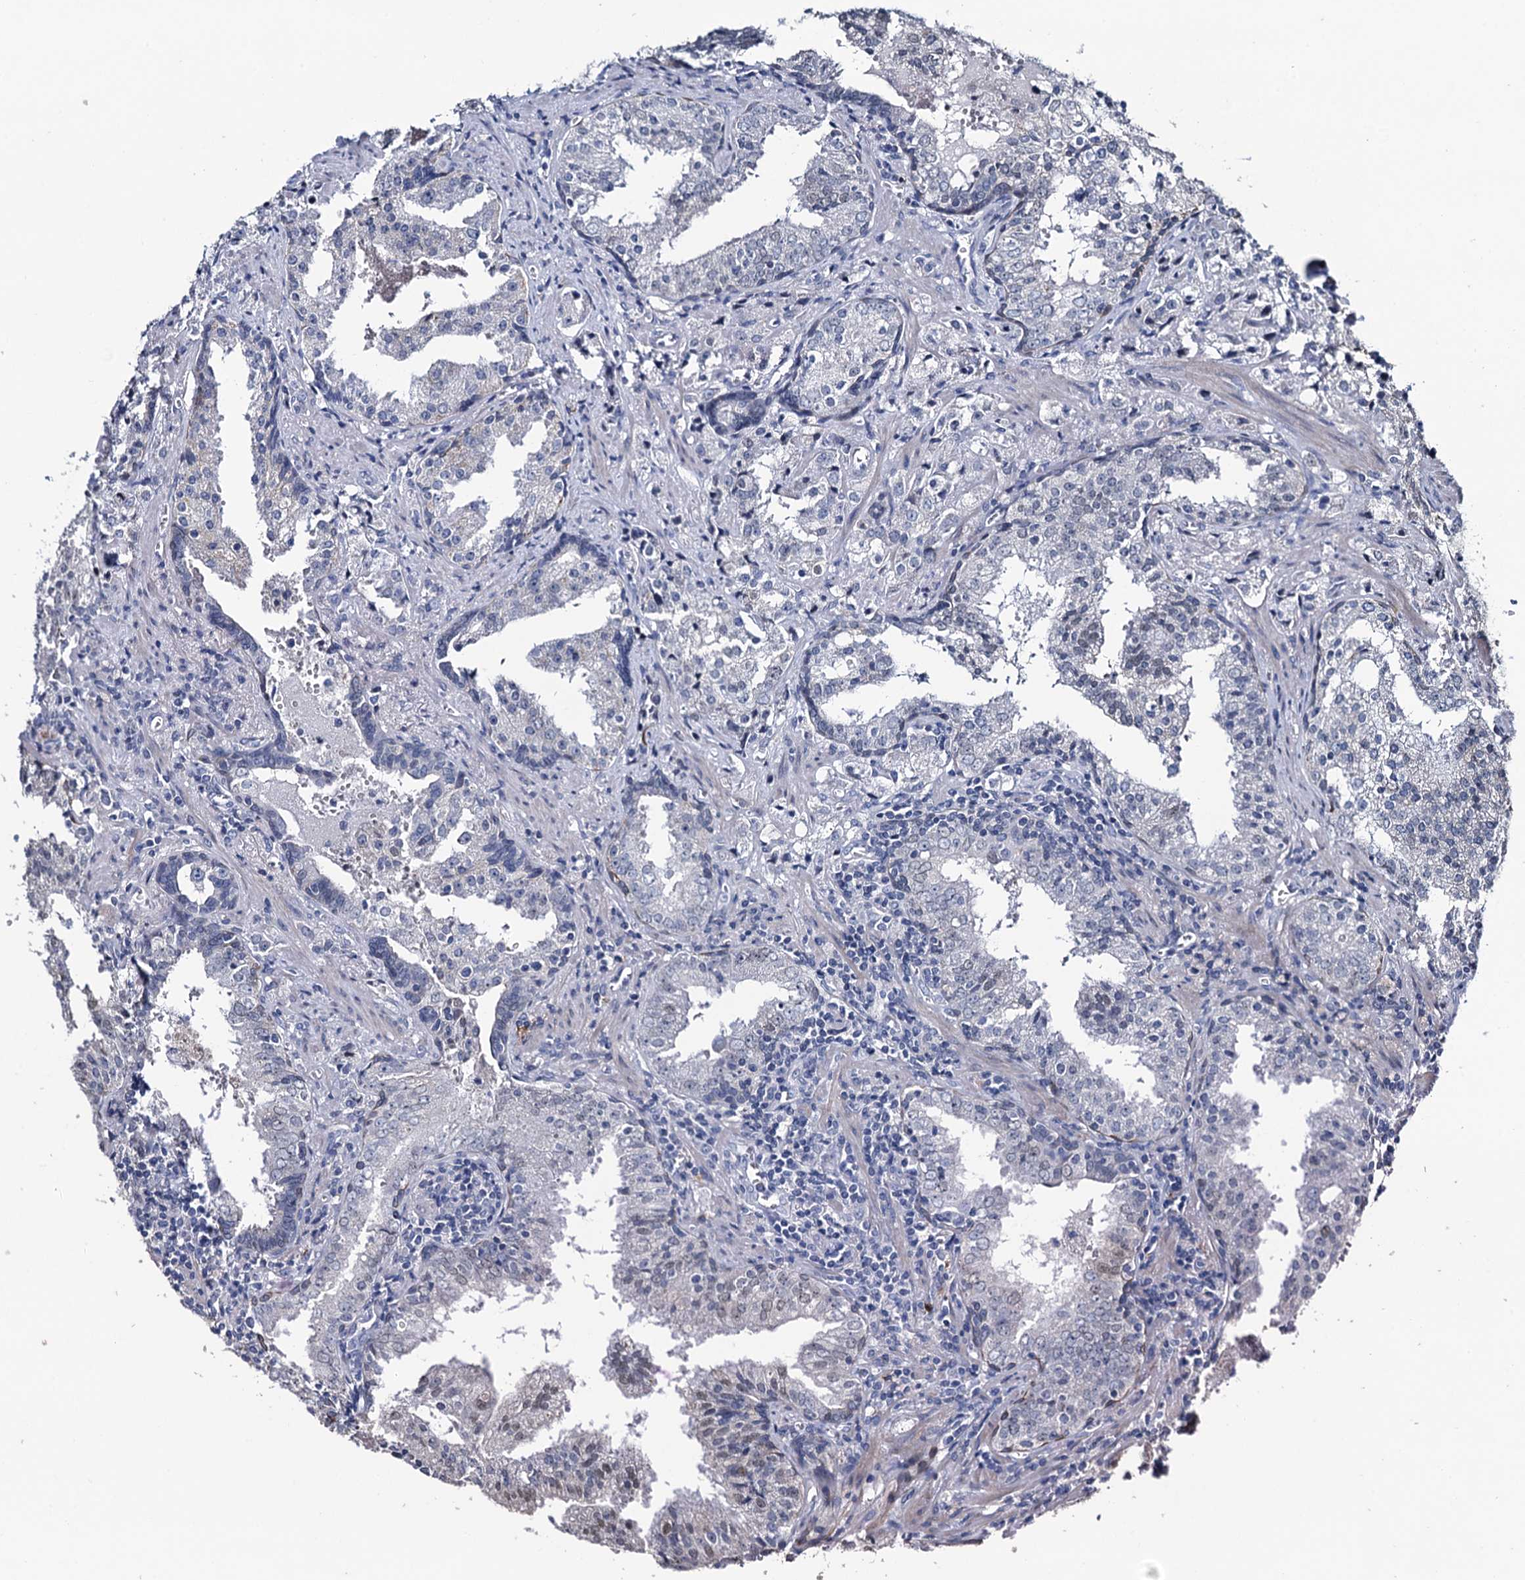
{"staining": {"intensity": "weak", "quantity": "<25%", "location": "nuclear"}, "tissue": "prostate cancer", "cell_type": "Tumor cells", "image_type": "cancer", "snomed": [{"axis": "morphology", "description": "Adenocarcinoma, High grade"}, {"axis": "topography", "description": "Prostate"}], "caption": "The IHC histopathology image has no significant staining in tumor cells of prostate adenocarcinoma (high-grade) tissue.", "gene": "TOX3", "patient": {"sex": "male", "age": 68}}